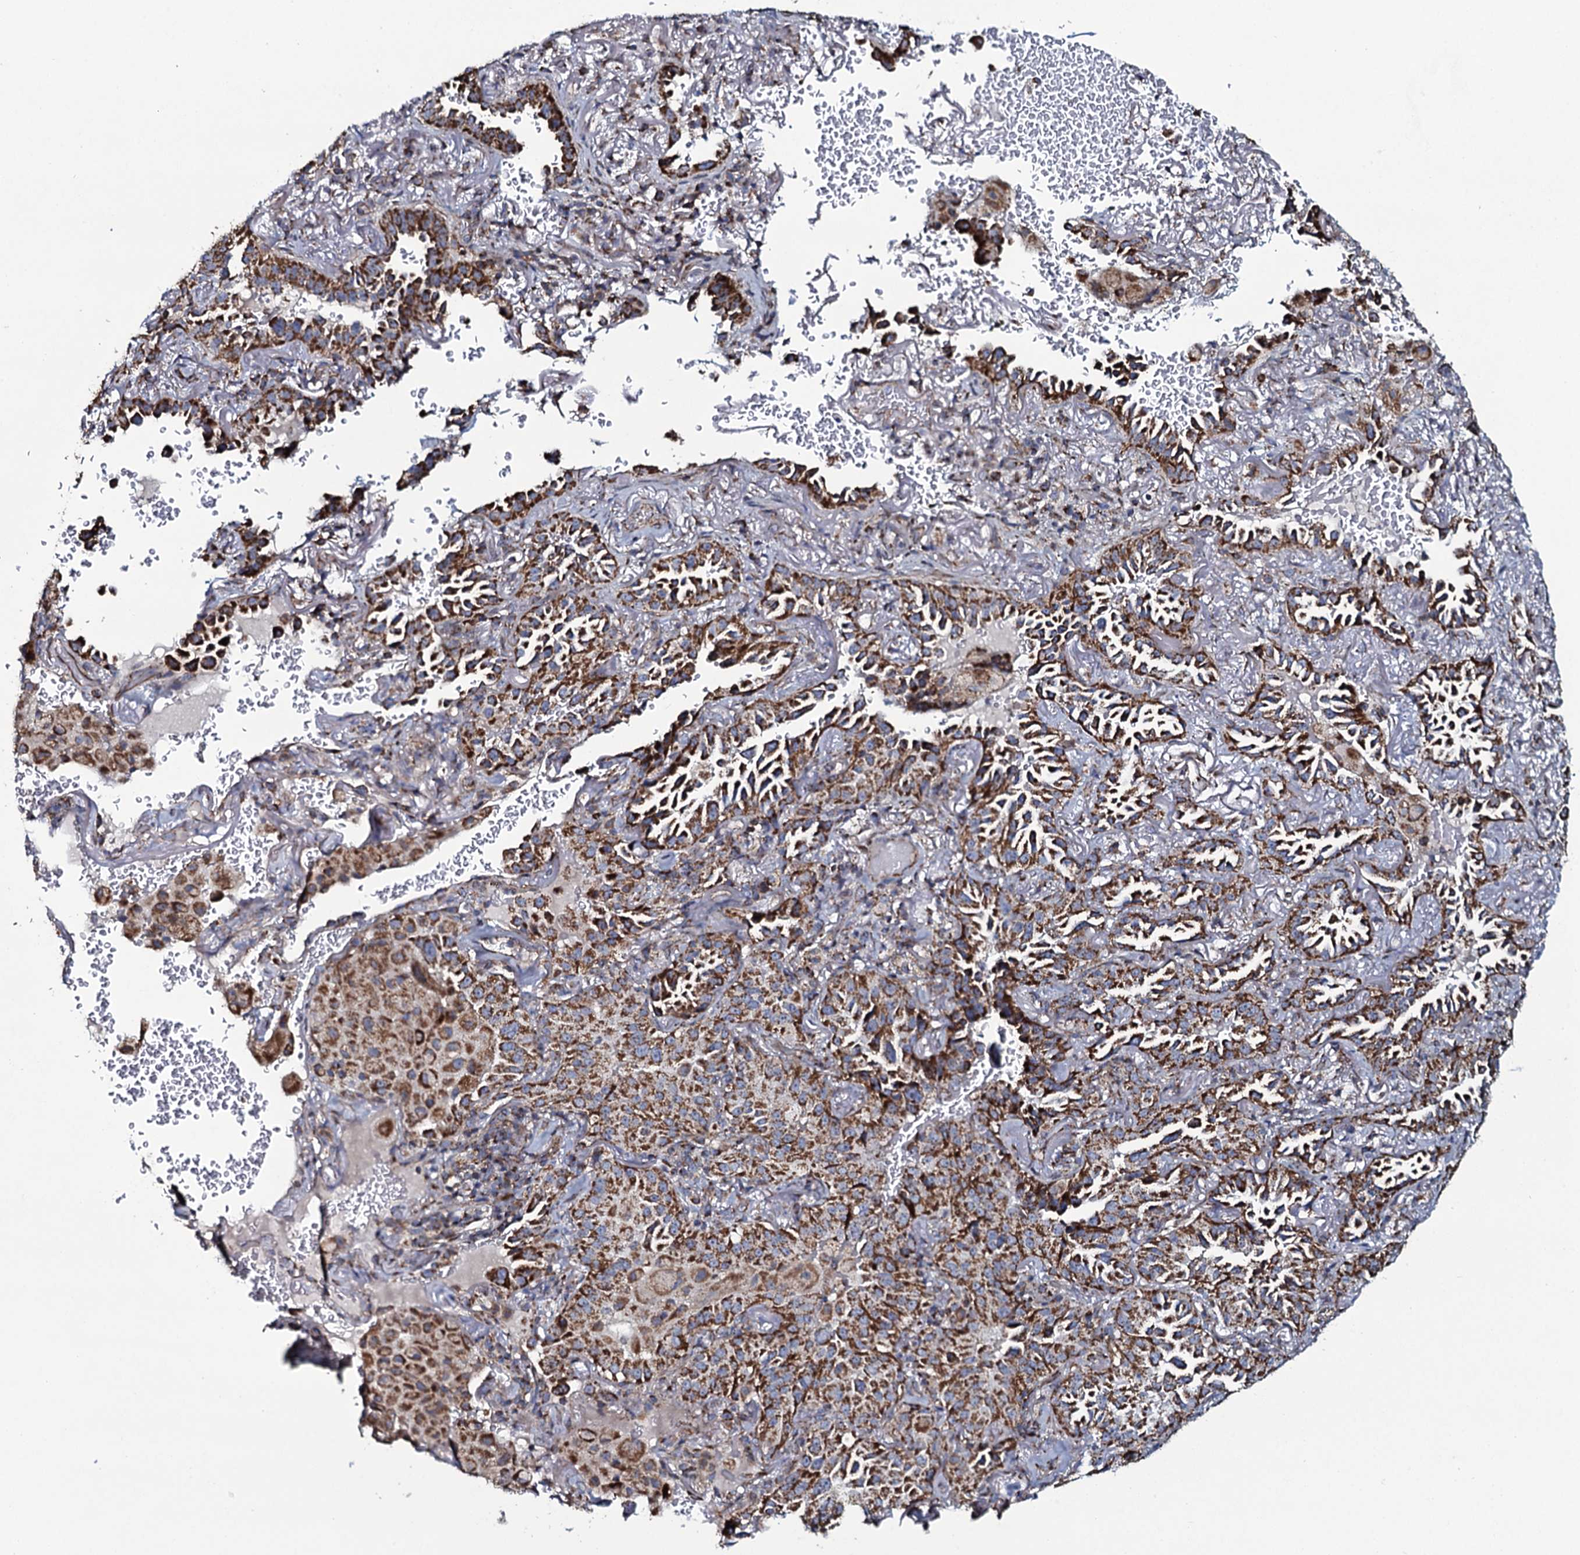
{"staining": {"intensity": "strong", "quantity": ">75%", "location": "cytoplasmic/membranous"}, "tissue": "lung cancer", "cell_type": "Tumor cells", "image_type": "cancer", "snomed": [{"axis": "morphology", "description": "Adenocarcinoma, NOS"}, {"axis": "topography", "description": "Lung"}], "caption": "This is a photomicrograph of immunohistochemistry staining of lung cancer, which shows strong expression in the cytoplasmic/membranous of tumor cells.", "gene": "EVC2", "patient": {"sex": "female", "age": 69}}